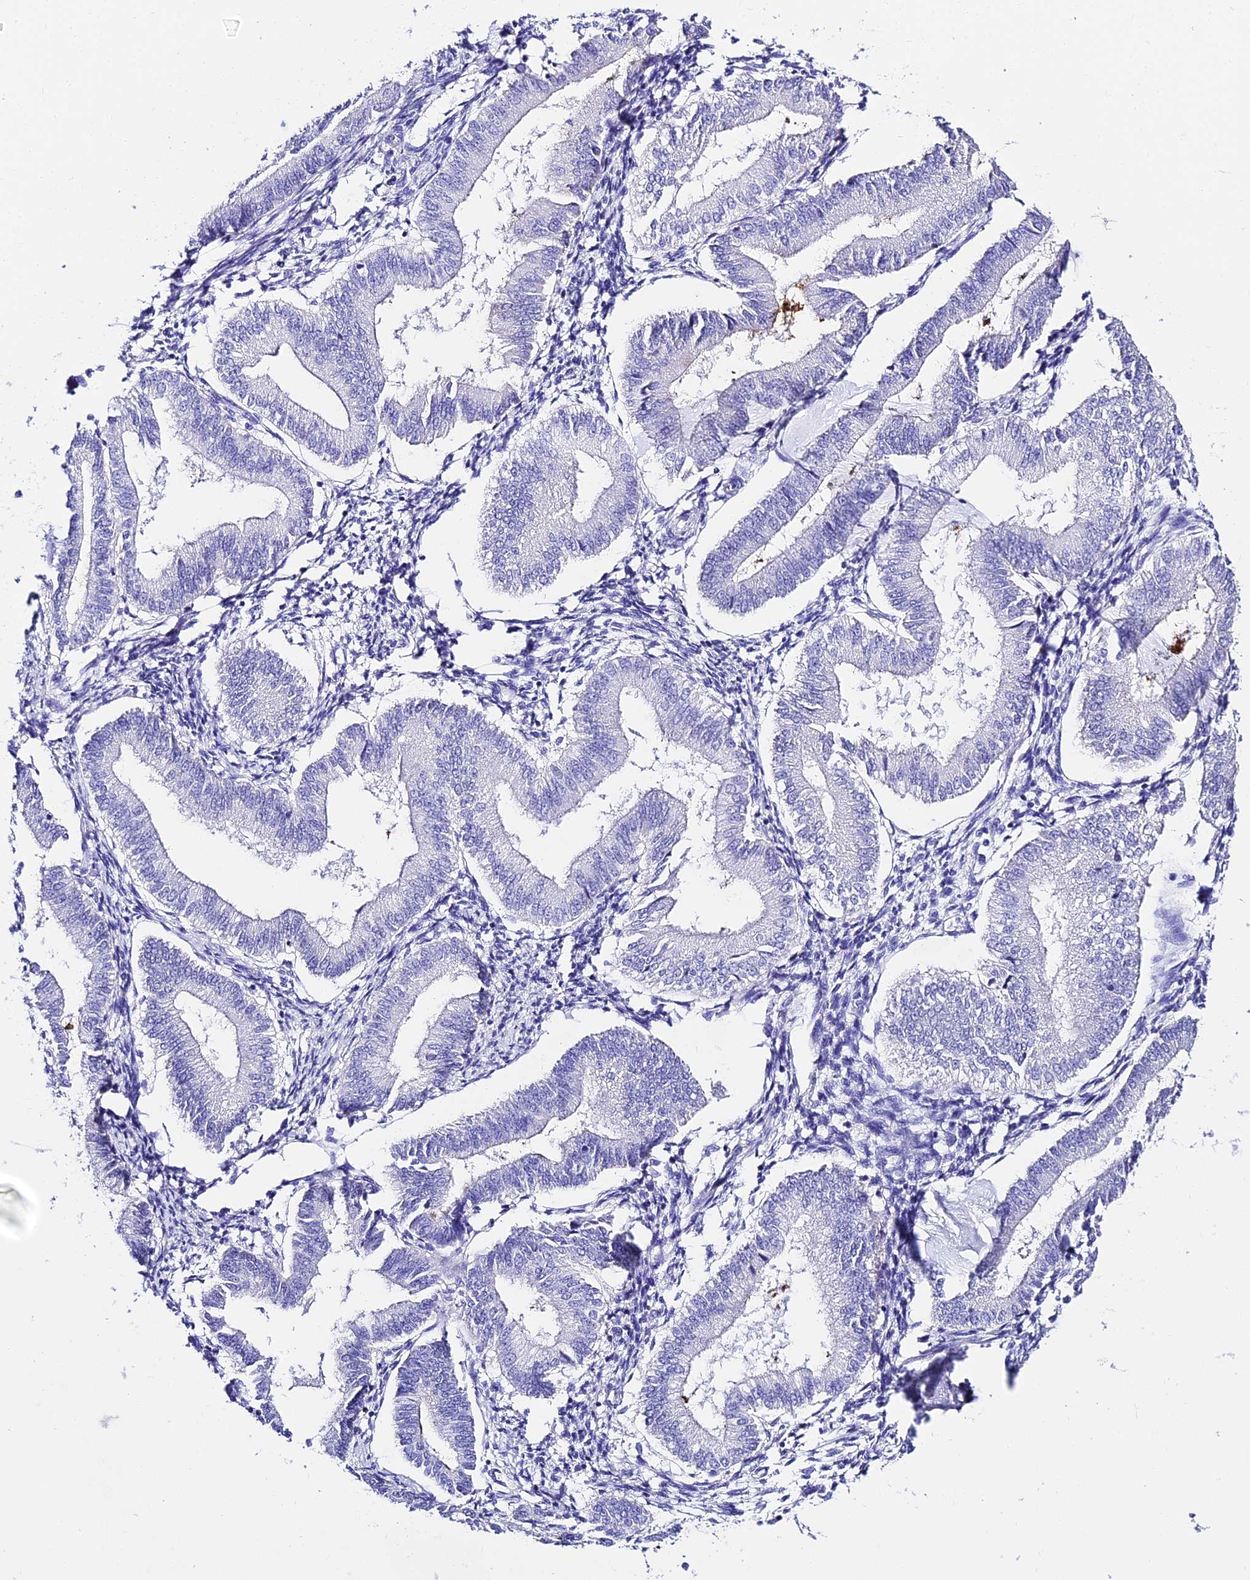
{"staining": {"intensity": "negative", "quantity": "none", "location": "none"}, "tissue": "endometrium", "cell_type": "Cells in endometrial stroma", "image_type": "normal", "snomed": [{"axis": "morphology", "description": "Normal tissue, NOS"}, {"axis": "topography", "description": "Endometrium"}], "caption": "IHC micrograph of unremarkable endometrium: human endometrium stained with DAB exhibits no significant protein positivity in cells in endometrial stroma. (IHC, brightfield microscopy, high magnification).", "gene": "TMEM117", "patient": {"sex": "female", "age": 39}}